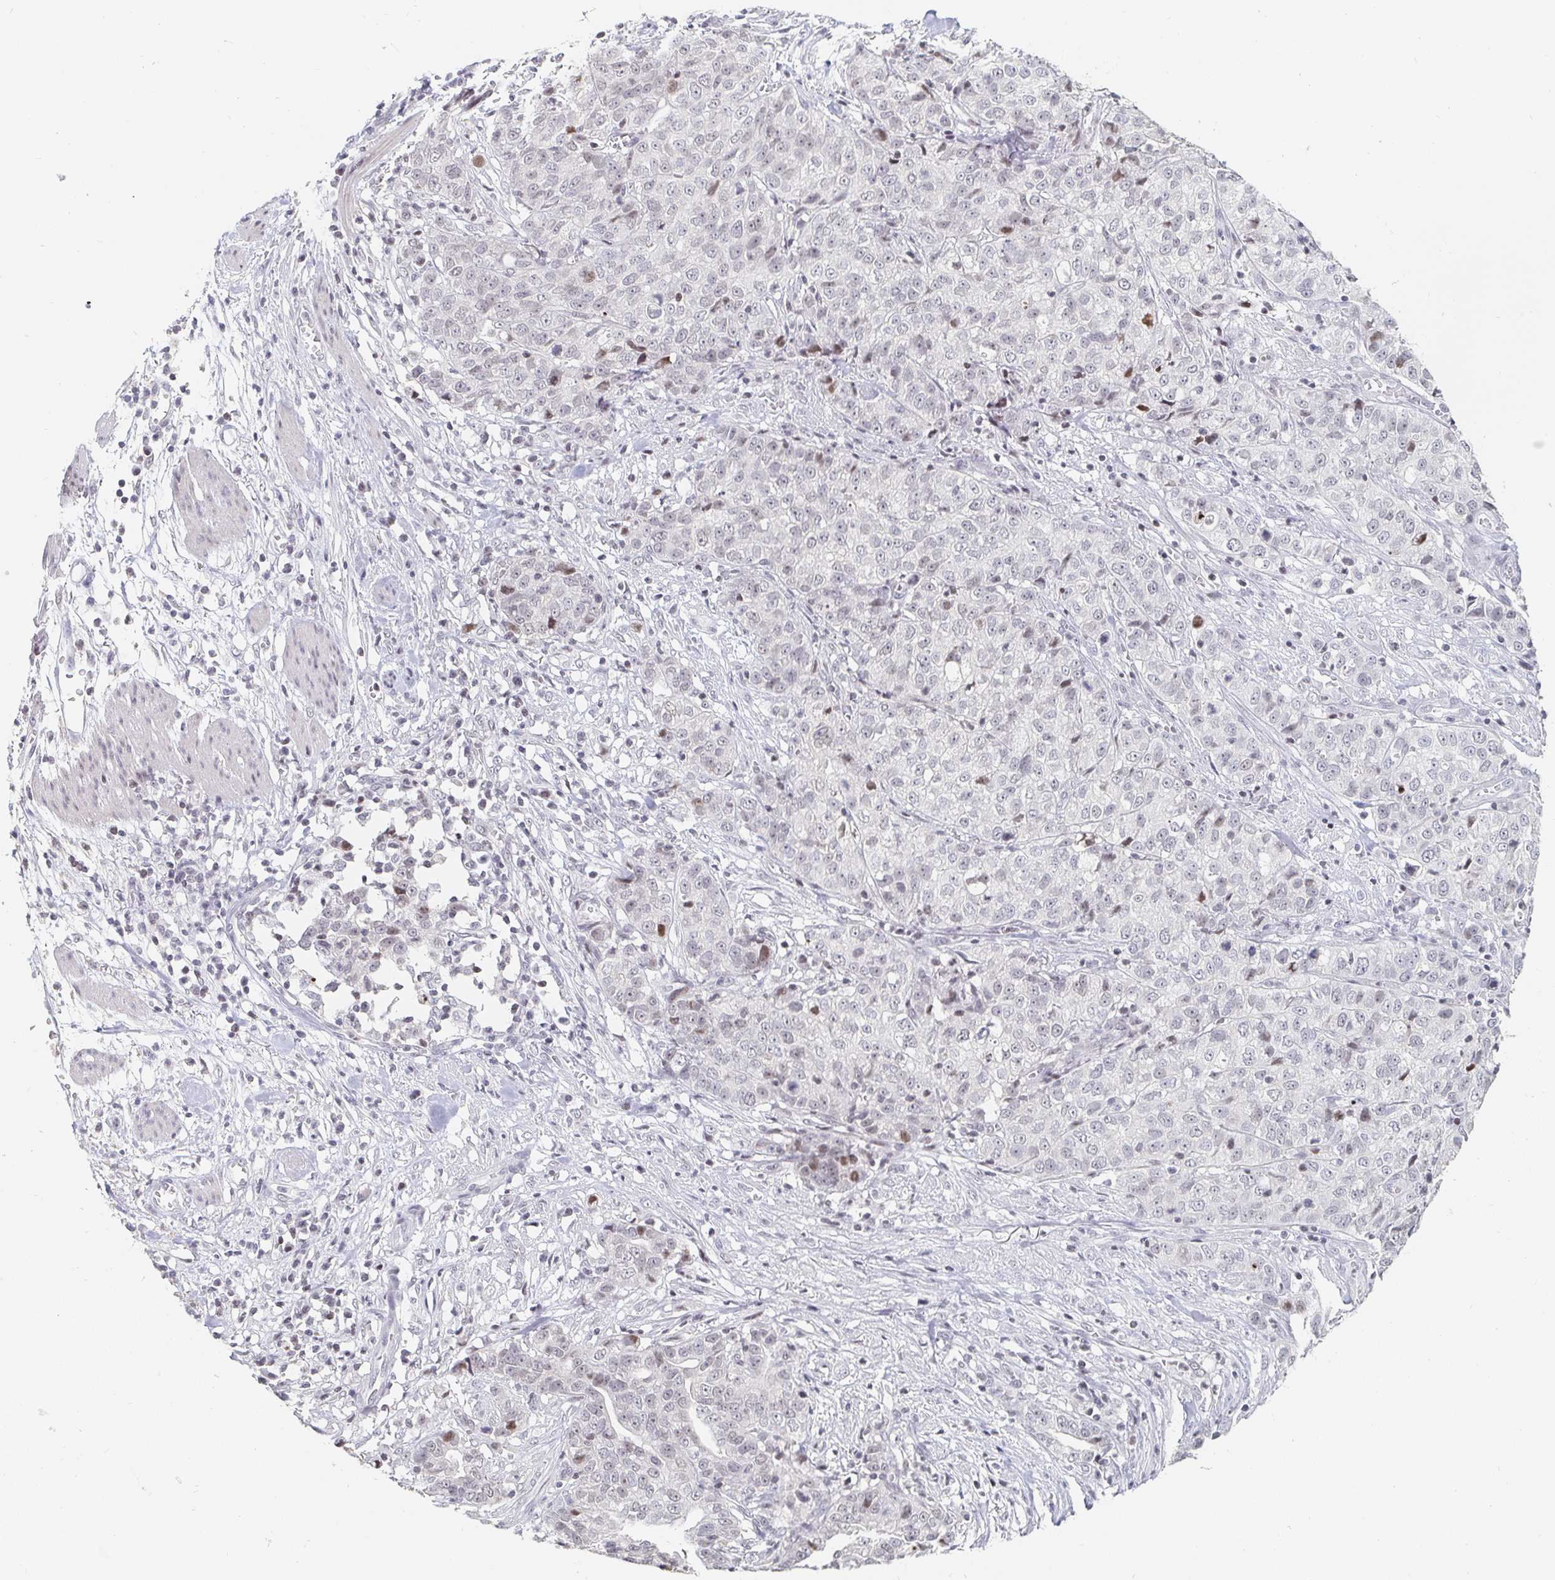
{"staining": {"intensity": "negative", "quantity": "none", "location": "none"}, "tissue": "stomach cancer", "cell_type": "Tumor cells", "image_type": "cancer", "snomed": [{"axis": "morphology", "description": "Adenocarcinoma, NOS"}, {"axis": "topography", "description": "Stomach, upper"}], "caption": "Immunohistochemical staining of stomach adenocarcinoma reveals no significant expression in tumor cells. Nuclei are stained in blue.", "gene": "NME9", "patient": {"sex": "female", "age": 67}}